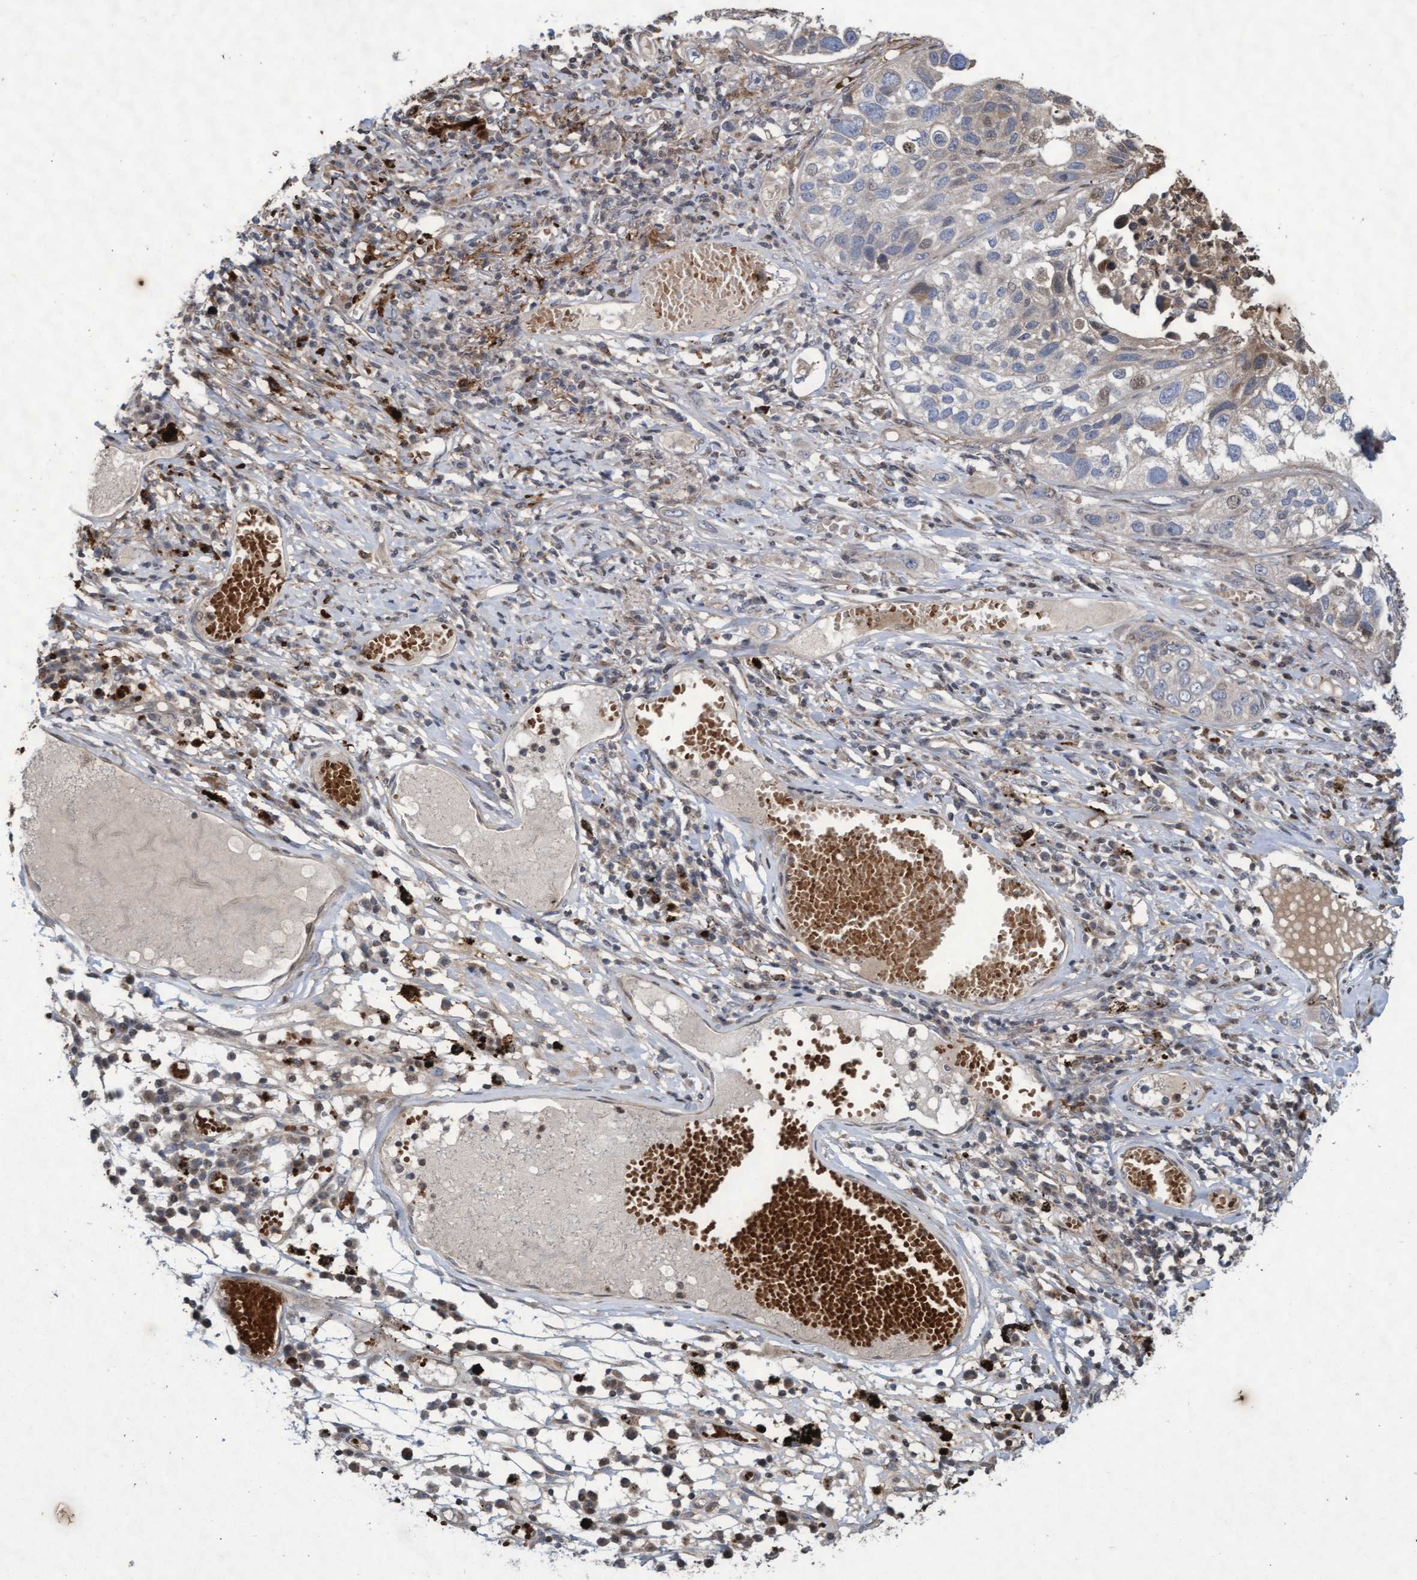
{"staining": {"intensity": "negative", "quantity": "none", "location": "none"}, "tissue": "lung cancer", "cell_type": "Tumor cells", "image_type": "cancer", "snomed": [{"axis": "morphology", "description": "Squamous cell carcinoma, NOS"}, {"axis": "topography", "description": "Lung"}], "caption": "Photomicrograph shows no significant protein positivity in tumor cells of lung cancer. (Stains: DAB (3,3'-diaminobenzidine) immunohistochemistry with hematoxylin counter stain, Microscopy: brightfield microscopy at high magnification).", "gene": "KCNC2", "patient": {"sex": "male", "age": 71}}